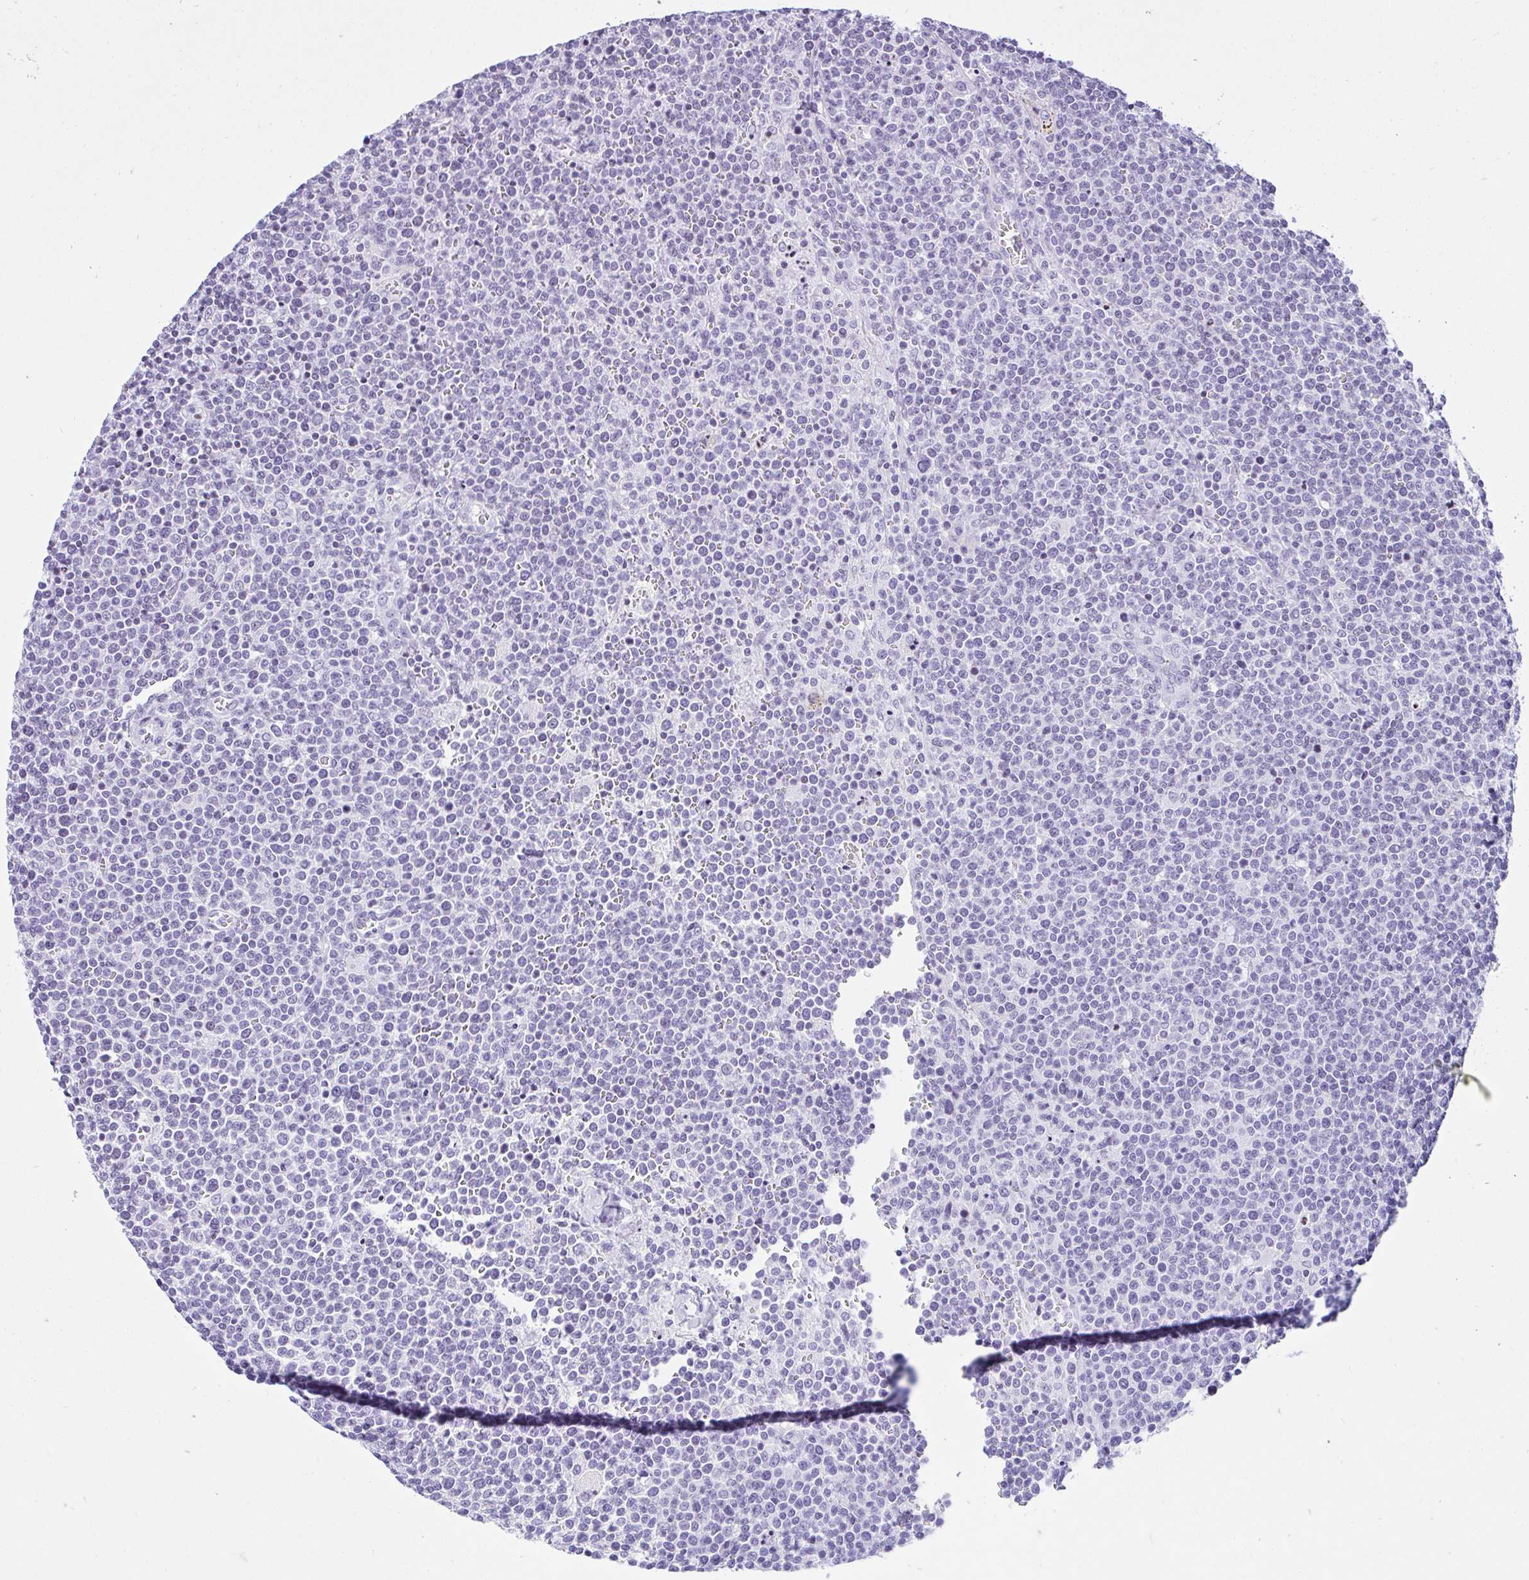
{"staining": {"intensity": "negative", "quantity": "none", "location": "none"}, "tissue": "lymphoma", "cell_type": "Tumor cells", "image_type": "cancer", "snomed": [{"axis": "morphology", "description": "Malignant lymphoma, non-Hodgkin's type, High grade"}, {"axis": "topography", "description": "Lymph node"}], "caption": "Immunohistochemistry (IHC) of human high-grade malignant lymphoma, non-Hodgkin's type reveals no expression in tumor cells.", "gene": "KRT27", "patient": {"sex": "male", "age": 61}}